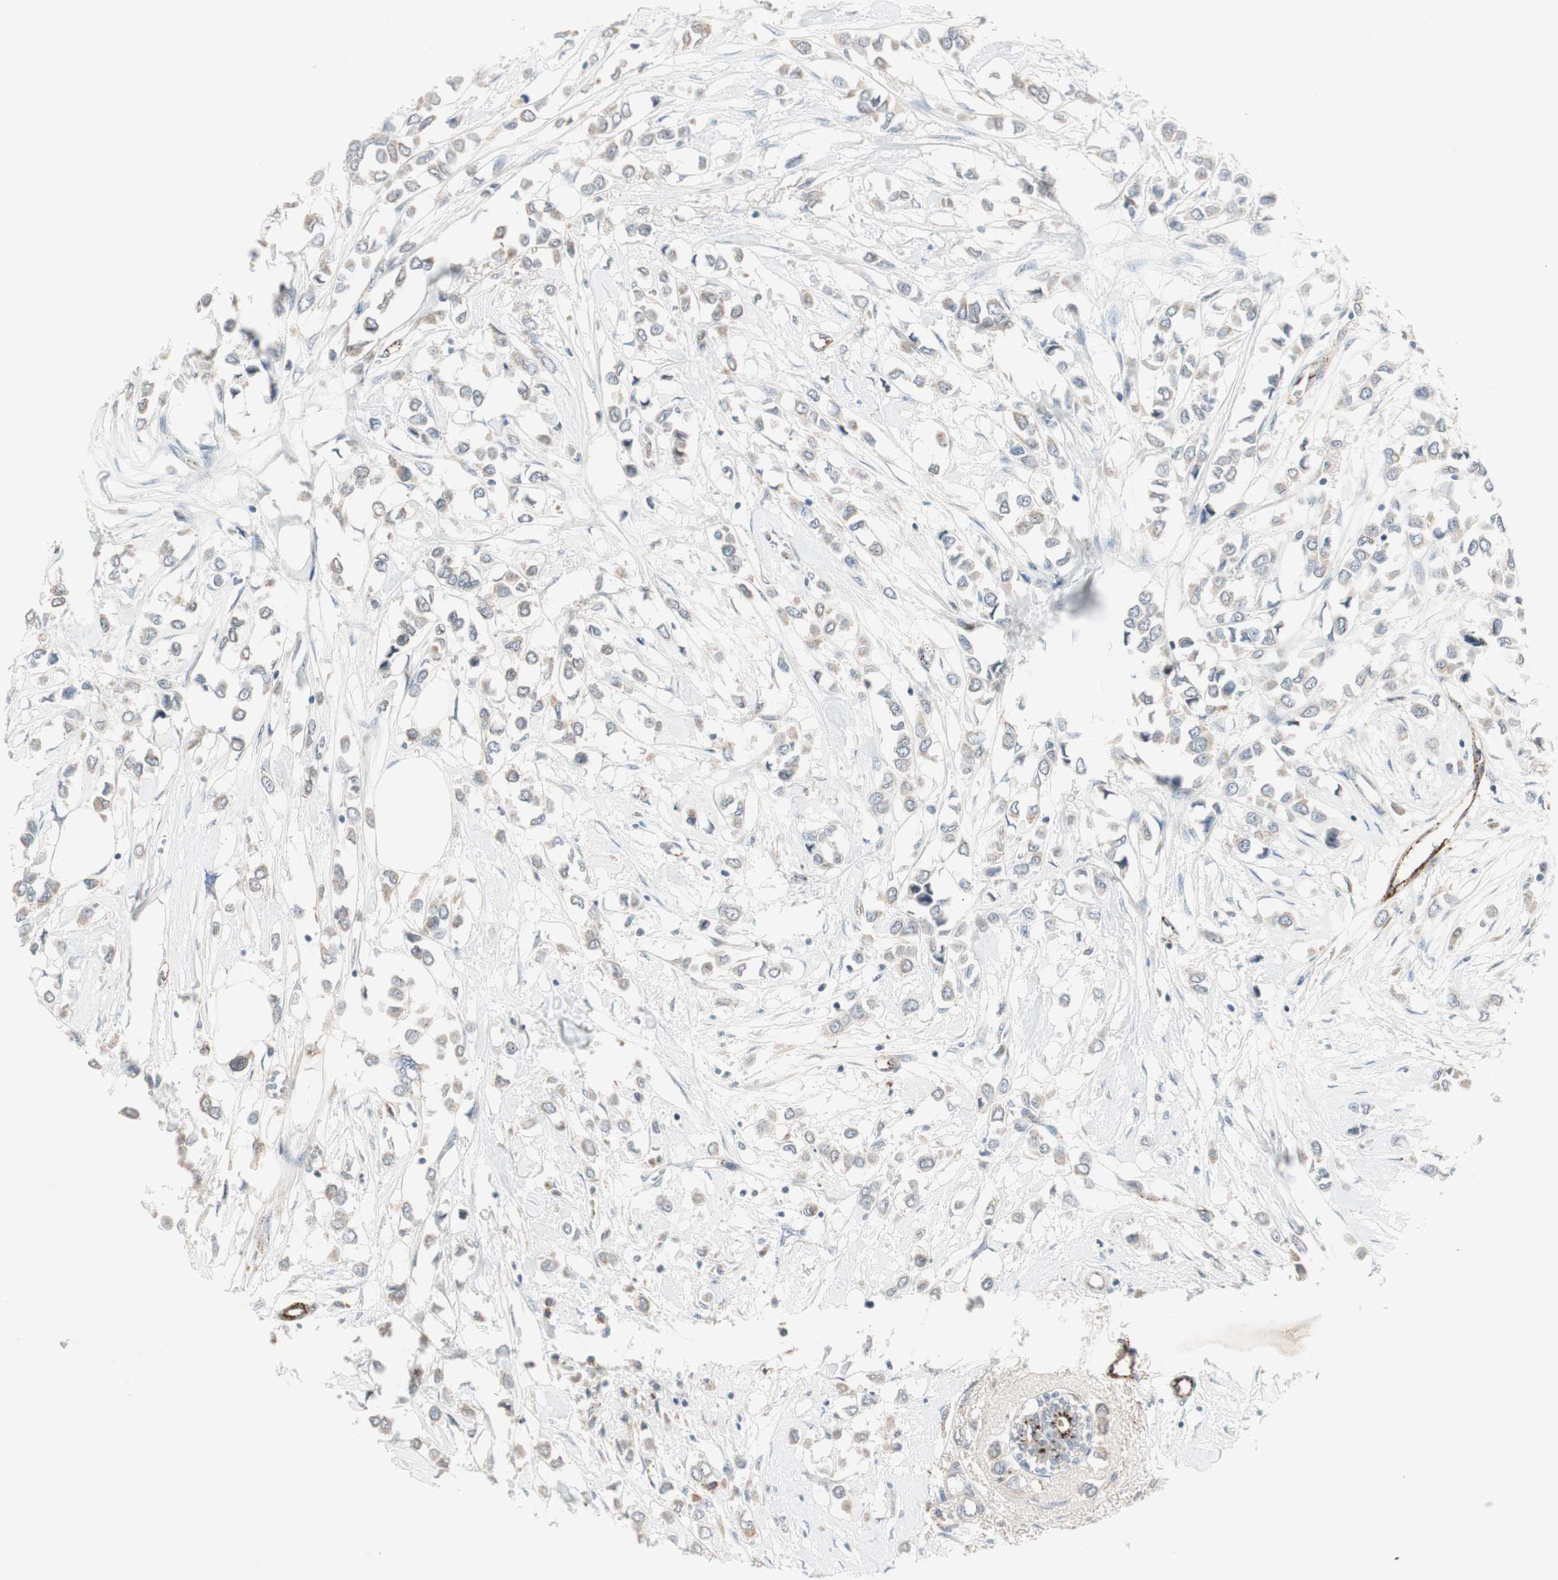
{"staining": {"intensity": "weak", "quantity": "25%-75%", "location": "cytoplasmic/membranous"}, "tissue": "breast cancer", "cell_type": "Tumor cells", "image_type": "cancer", "snomed": [{"axis": "morphology", "description": "Lobular carcinoma"}, {"axis": "topography", "description": "Breast"}], "caption": "The micrograph reveals a brown stain indicating the presence of a protein in the cytoplasmic/membranous of tumor cells in lobular carcinoma (breast).", "gene": "FGFR4", "patient": {"sex": "female", "age": 51}}